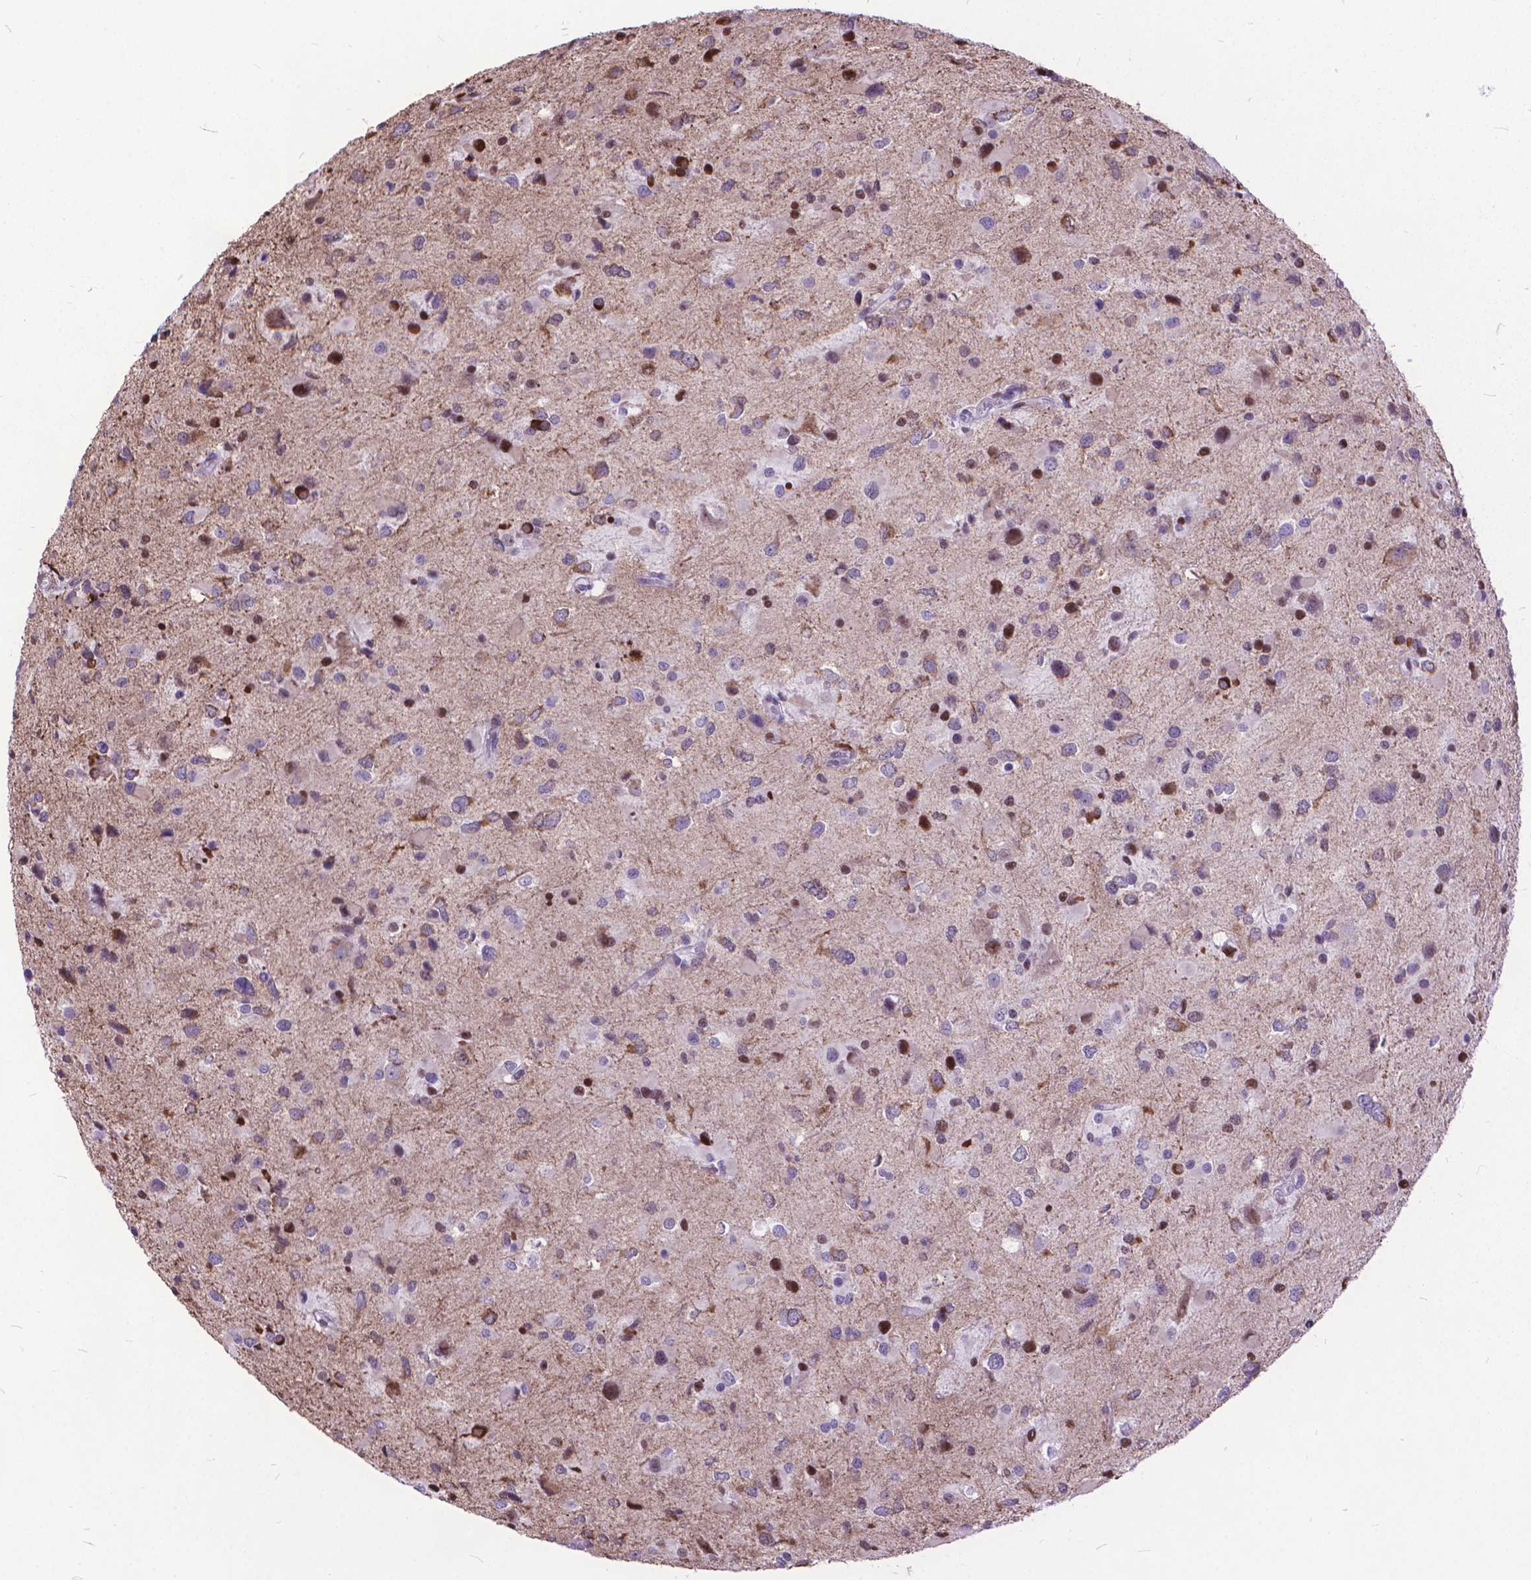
{"staining": {"intensity": "strong", "quantity": "<25%", "location": "cytoplasmic/membranous"}, "tissue": "glioma", "cell_type": "Tumor cells", "image_type": "cancer", "snomed": [{"axis": "morphology", "description": "Glioma, malignant, Low grade"}, {"axis": "topography", "description": "Brain"}], "caption": "Brown immunohistochemical staining in glioma displays strong cytoplasmic/membranous staining in approximately <25% of tumor cells.", "gene": "POLE4", "patient": {"sex": "female", "age": 32}}